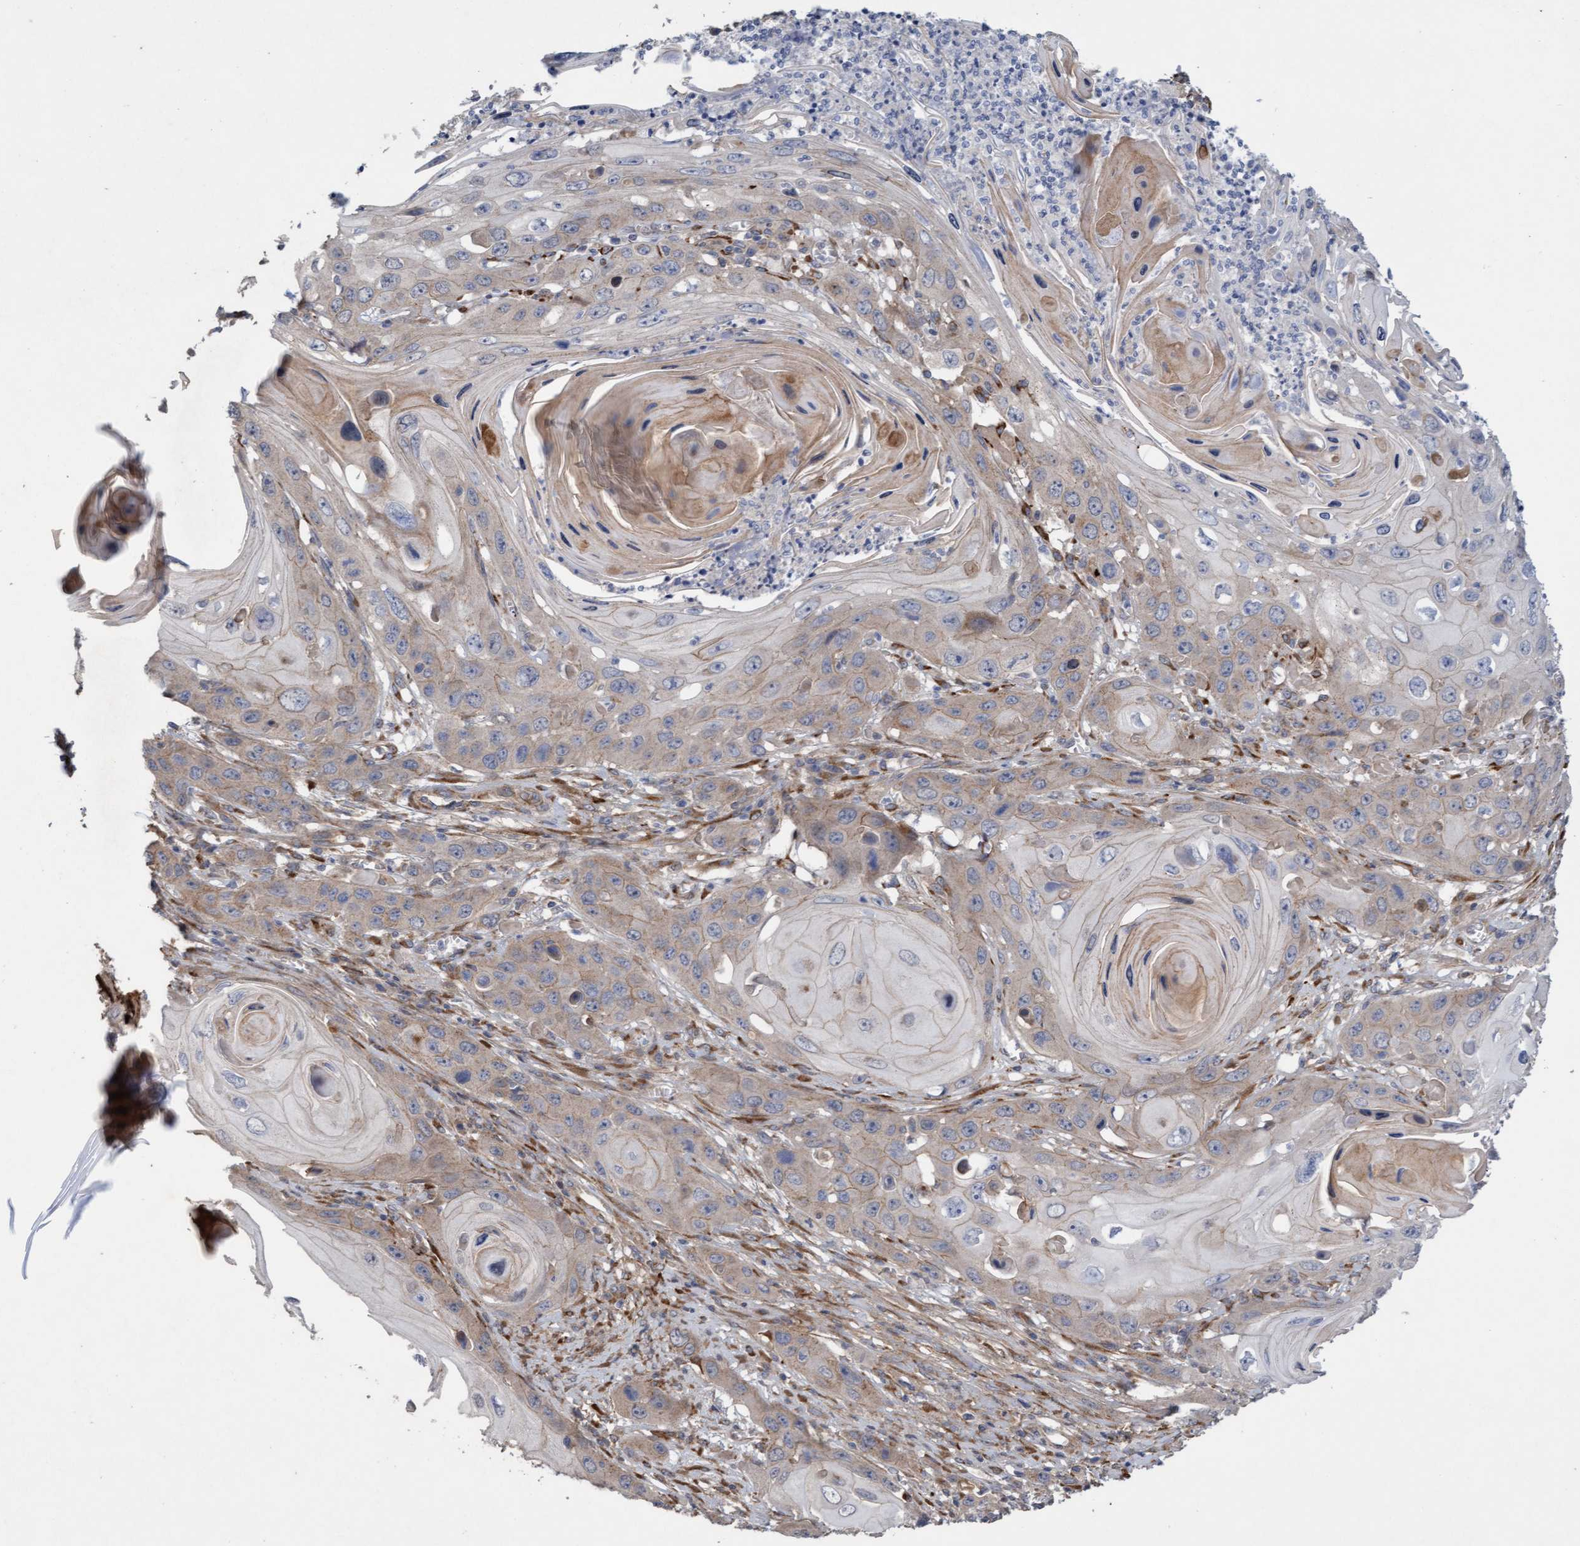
{"staining": {"intensity": "weak", "quantity": "25%-75%", "location": "cytoplasmic/membranous"}, "tissue": "skin cancer", "cell_type": "Tumor cells", "image_type": "cancer", "snomed": [{"axis": "morphology", "description": "Squamous cell carcinoma, NOS"}, {"axis": "topography", "description": "Skin"}], "caption": "Weak cytoplasmic/membranous positivity is seen in approximately 25%-75% of tumor cells in skin squamous cell carcinoma. (DAB IHC, brown staining for protein, blue staining for nuclei).", "gene": "DDHD2", "patient": {"sex": "male", "age": 55}}